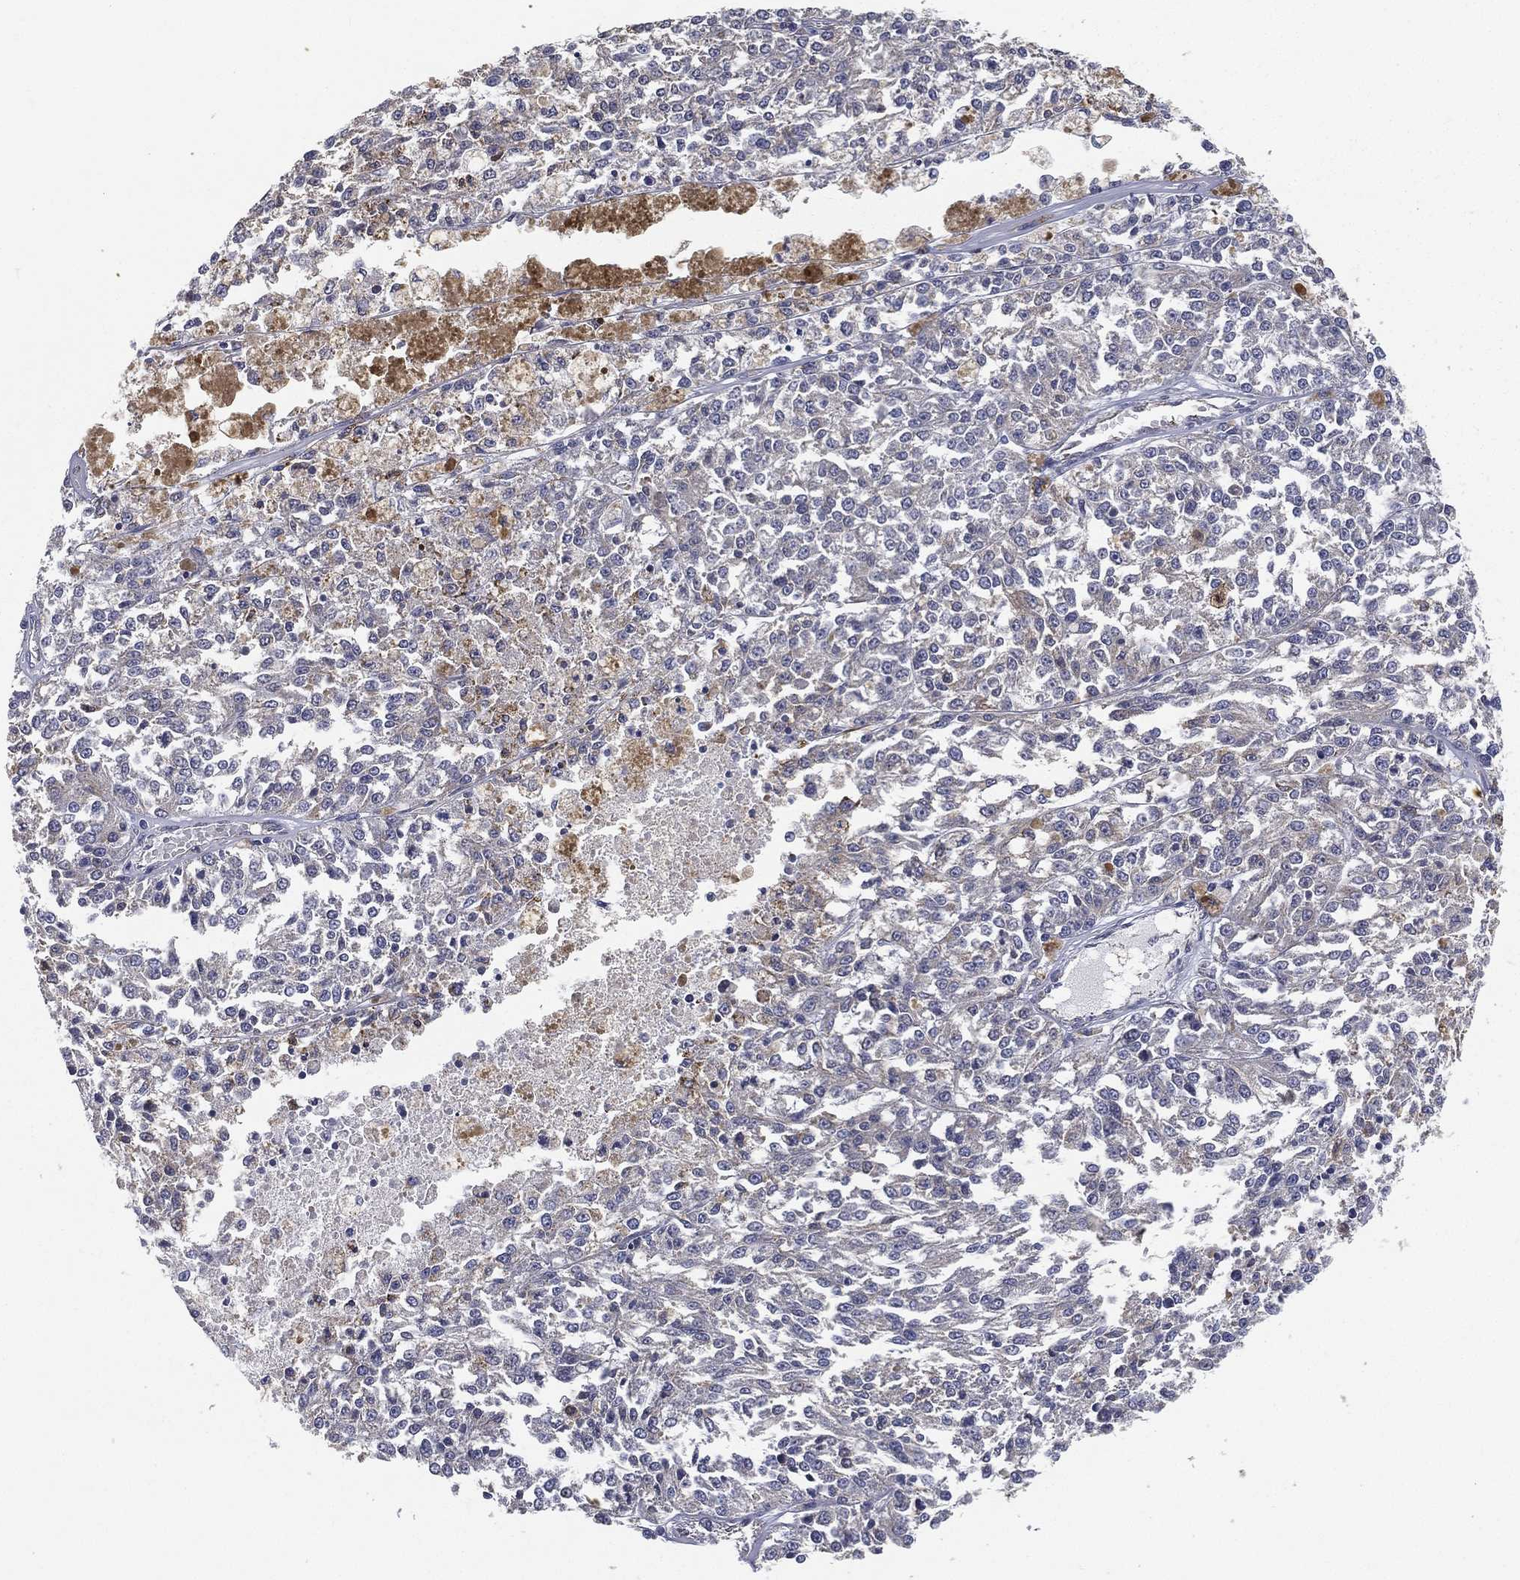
{"staining": {"intensity": "negative", "quantity": "none", "location": "none"}, "tissue": "melanoma", "cell_type": "Tumor cells", "image_type": "cancer", "snomed": [{"axis": "morphology", "description": "Malignant melanoma, Metastatic site"}, {"axis": "topography", "description": "Lymph node"}], "caption": "Tumor cells show no significant protein expression in malignant melanoma (metastatic site).", "gene": "LRRC56", "patient": {"sex": "female", "age": 64}}